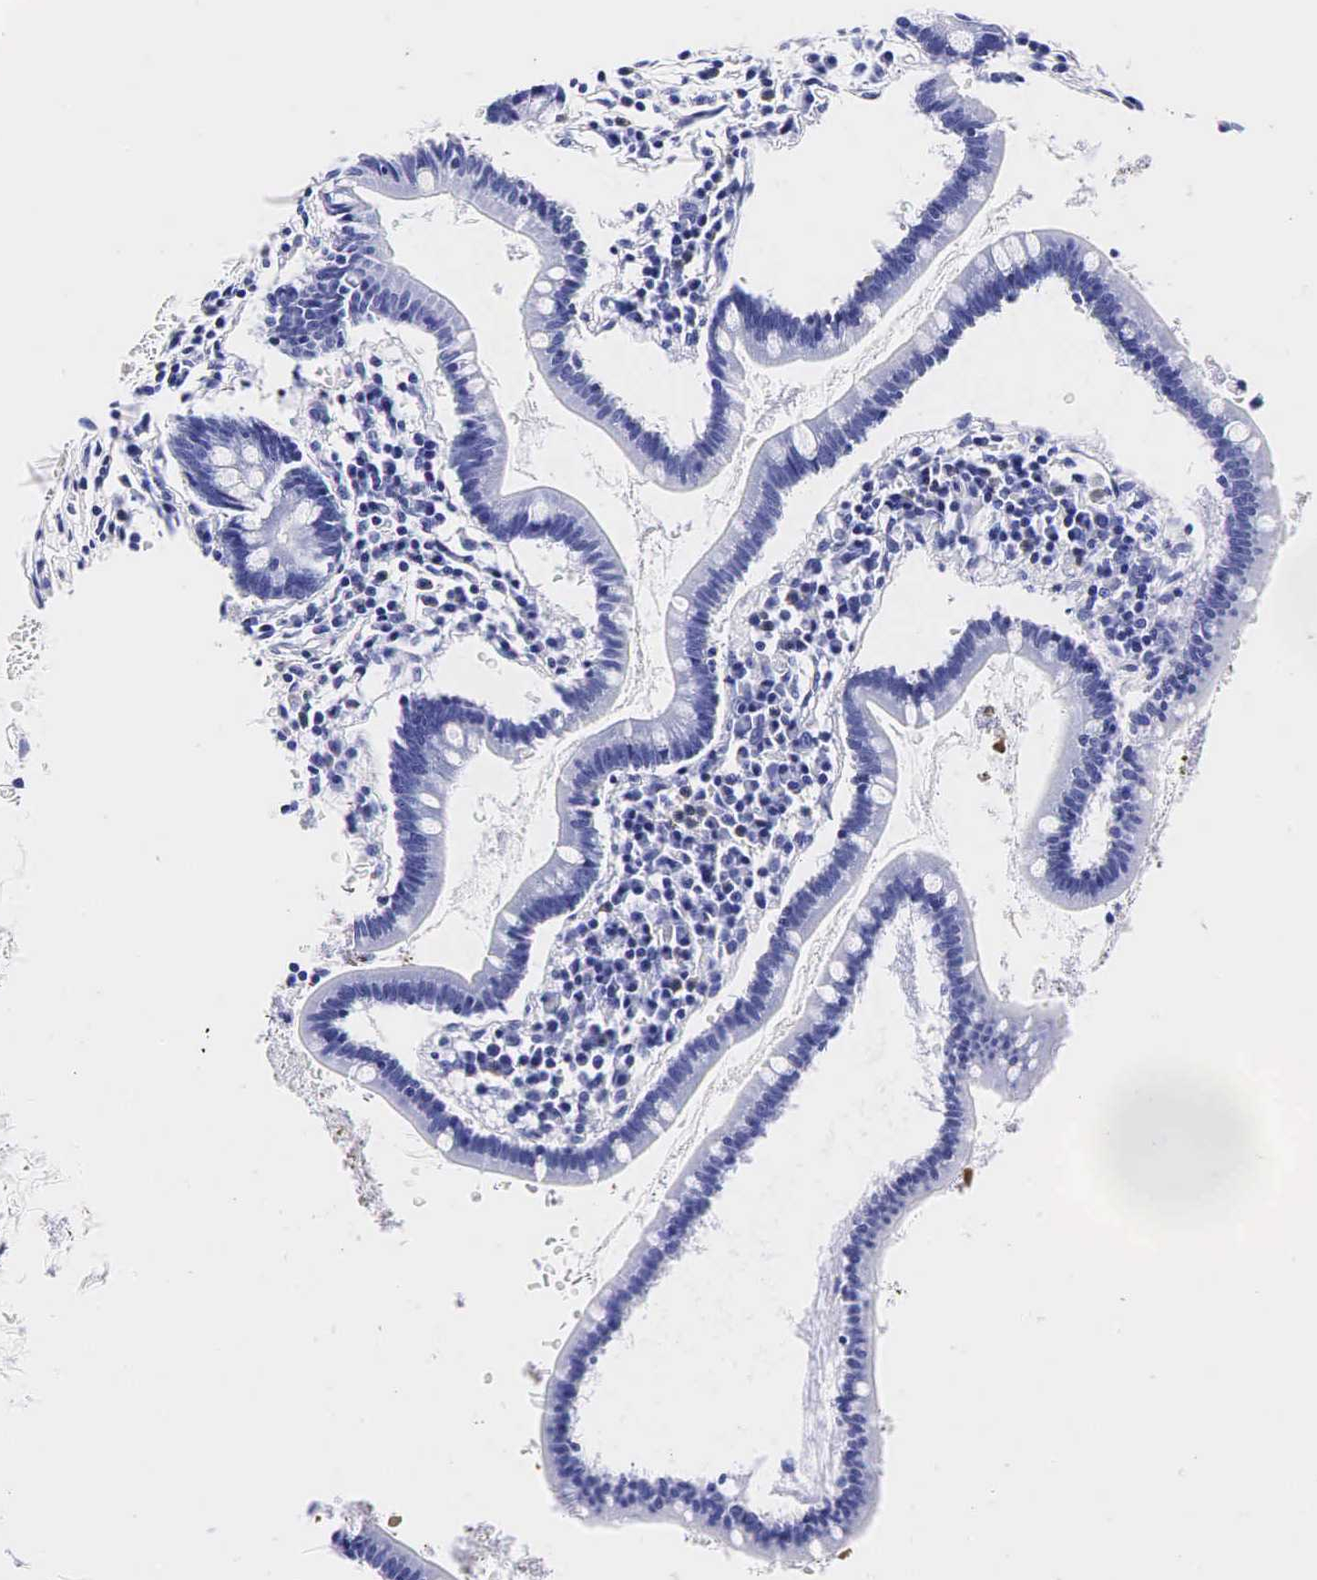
{"staining": {"intensity": "negative", "quantity": "none", "location": "none"}, "tissue": "small intestine", "cell_type": "Glandular cells", "image_type": "normal", "snomed": [{"axis": "morphology", "description": "Normal tissue, NOS"}, {"axis": "topography", "description": "Small intestine"}], "caption": "This is a micrograph of immunohistochemistry staining of unremarkable small intestine, which shows no positivity in glandular cells.", "gene": "KLK3", "patient": {"sex": "female", "age": 37}}